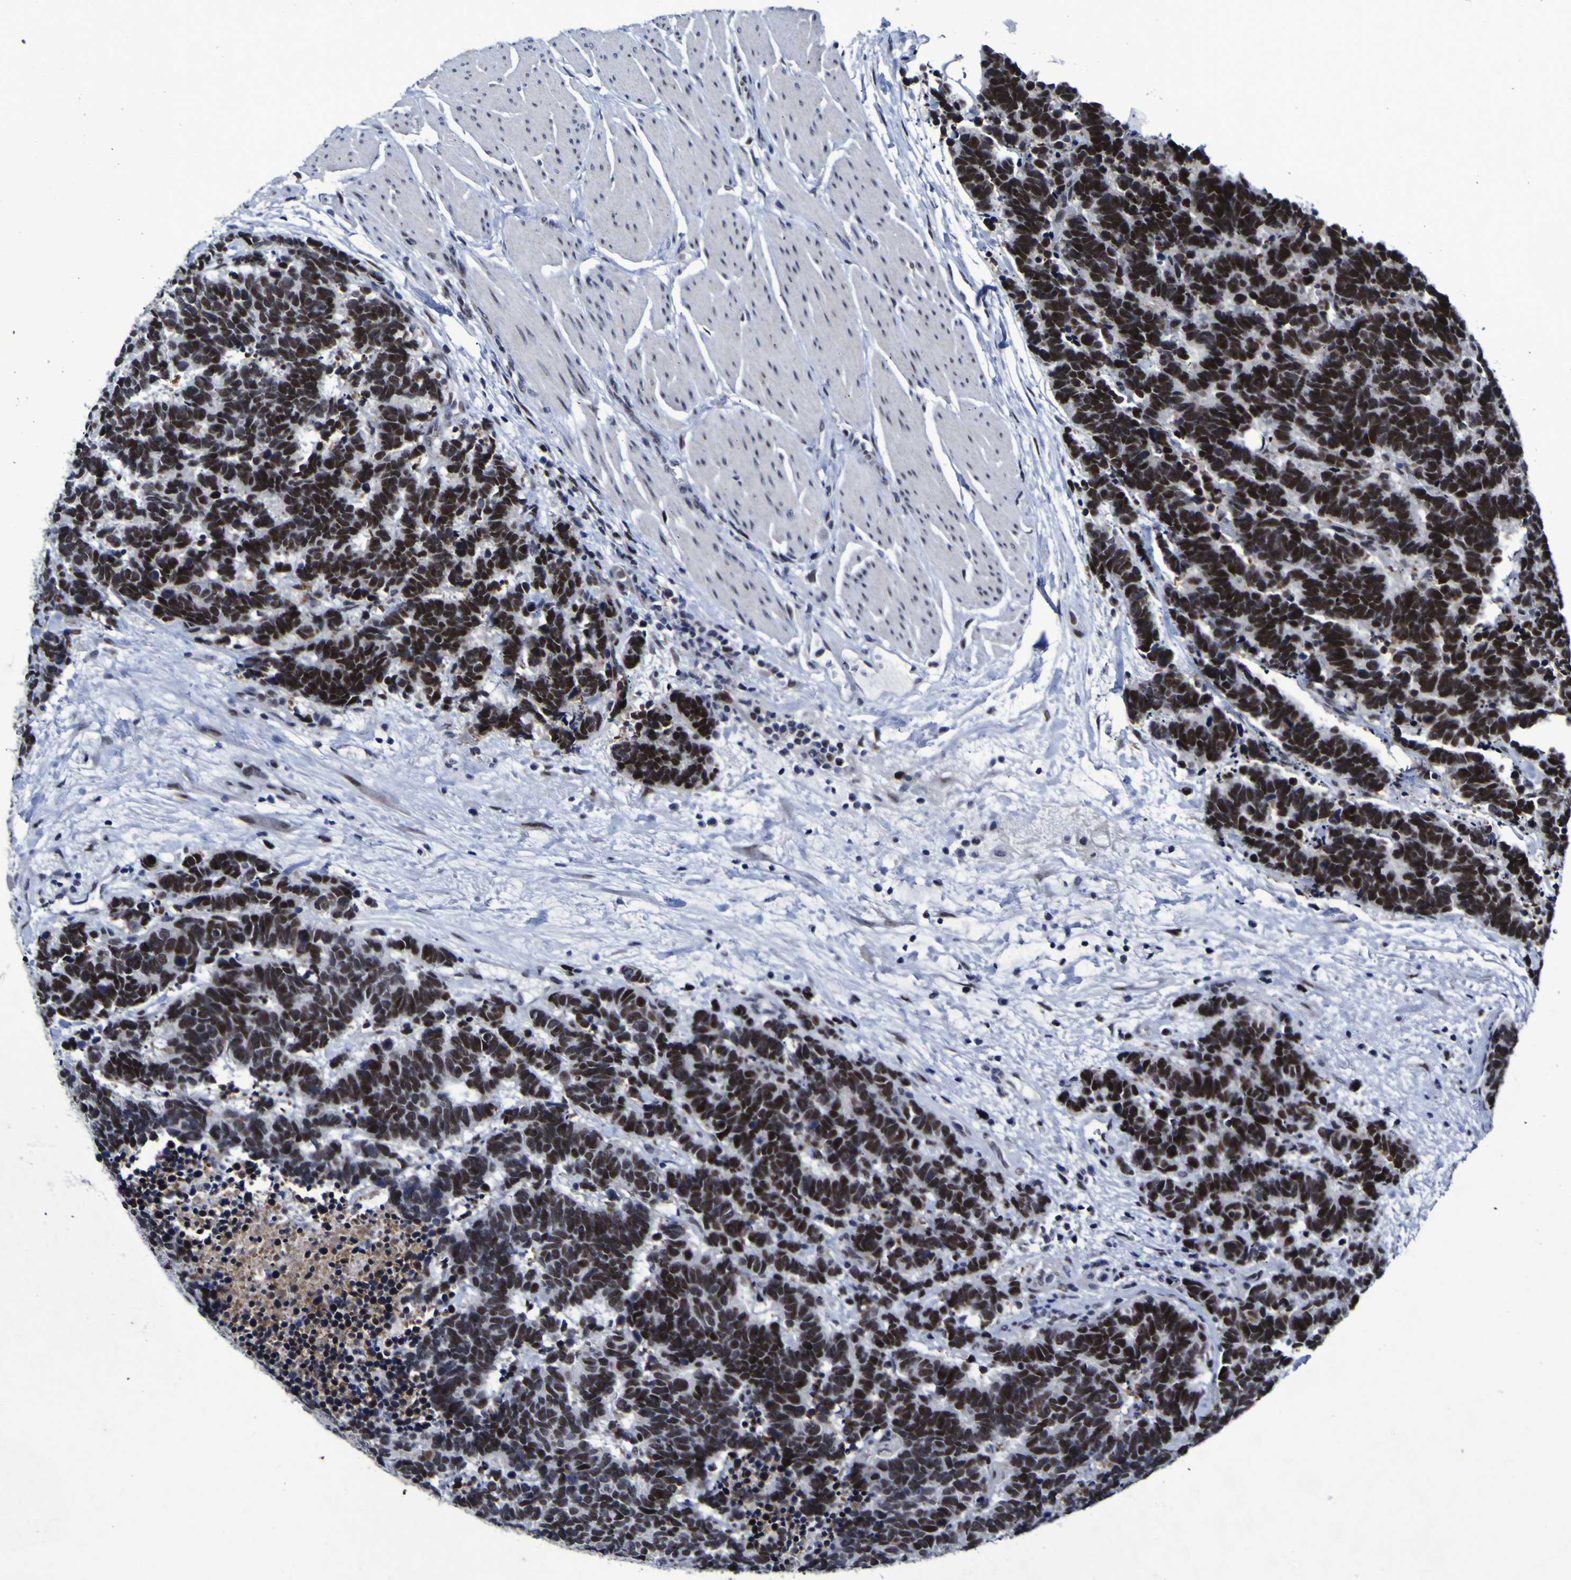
{"staining": {"intensity": "strong", "quantity": ">75%", "location": "nuclear"}, "tissue": "carcinoid", "cell_type": "Tumor cells", "image_type": "cancer", "snomed": [{"axis": "morphology", "description": "Carcinoma, NOS"}, {"axis": "morphology", "description": "Carcinoid, malignant, NOS"}, {"axis": "topography", "description": "Urinary bladder"}], "caption": "Immunohistochemical staining of human carcinoma reveals strong nuclear protein staining in about >75% of tumor cells.", "gene": "MBD3", "patient": {"sex": "male", "age": 57}}